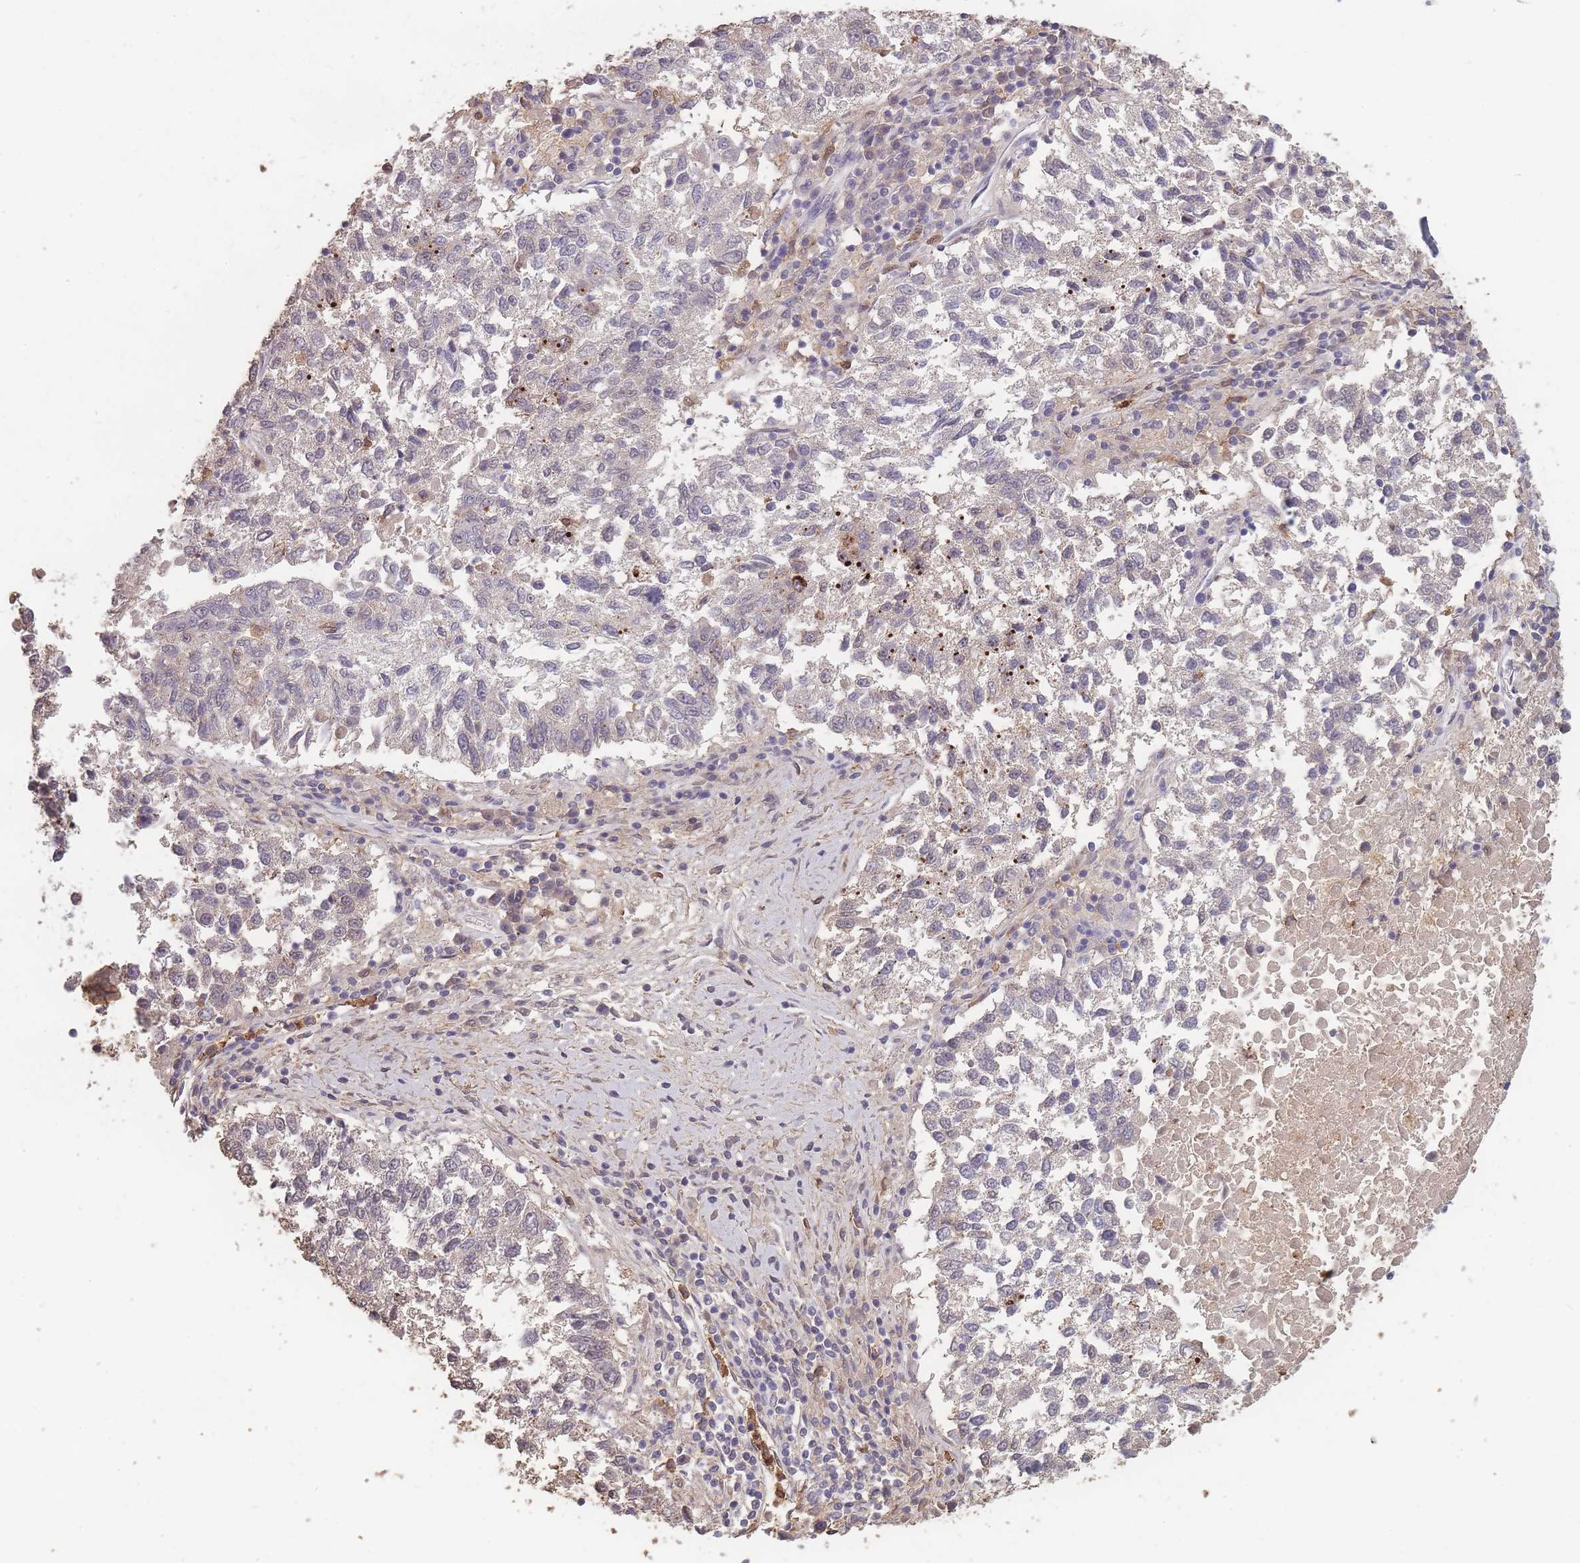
{"staining": {"intensity": "negative", "quantity": "none", "location": "none"}, "tissue": "lung cancer", "cell_type": "Tumor cells", "image_type": "cancer", "snomed": [{"axis": "morphology", "description": "Squamous cell carcinoma, NOS"}, {"axis": "topography", "description": "Lung"}], "caption": "This histopathology image is of lung squamous cell carcinoma stained with IHC to label a protein in brown with the nuclei are counter-stained blue. There is no expression in tumor cells.", "gene": "BST1", "patient": {"sex": "male", "age": 73}}